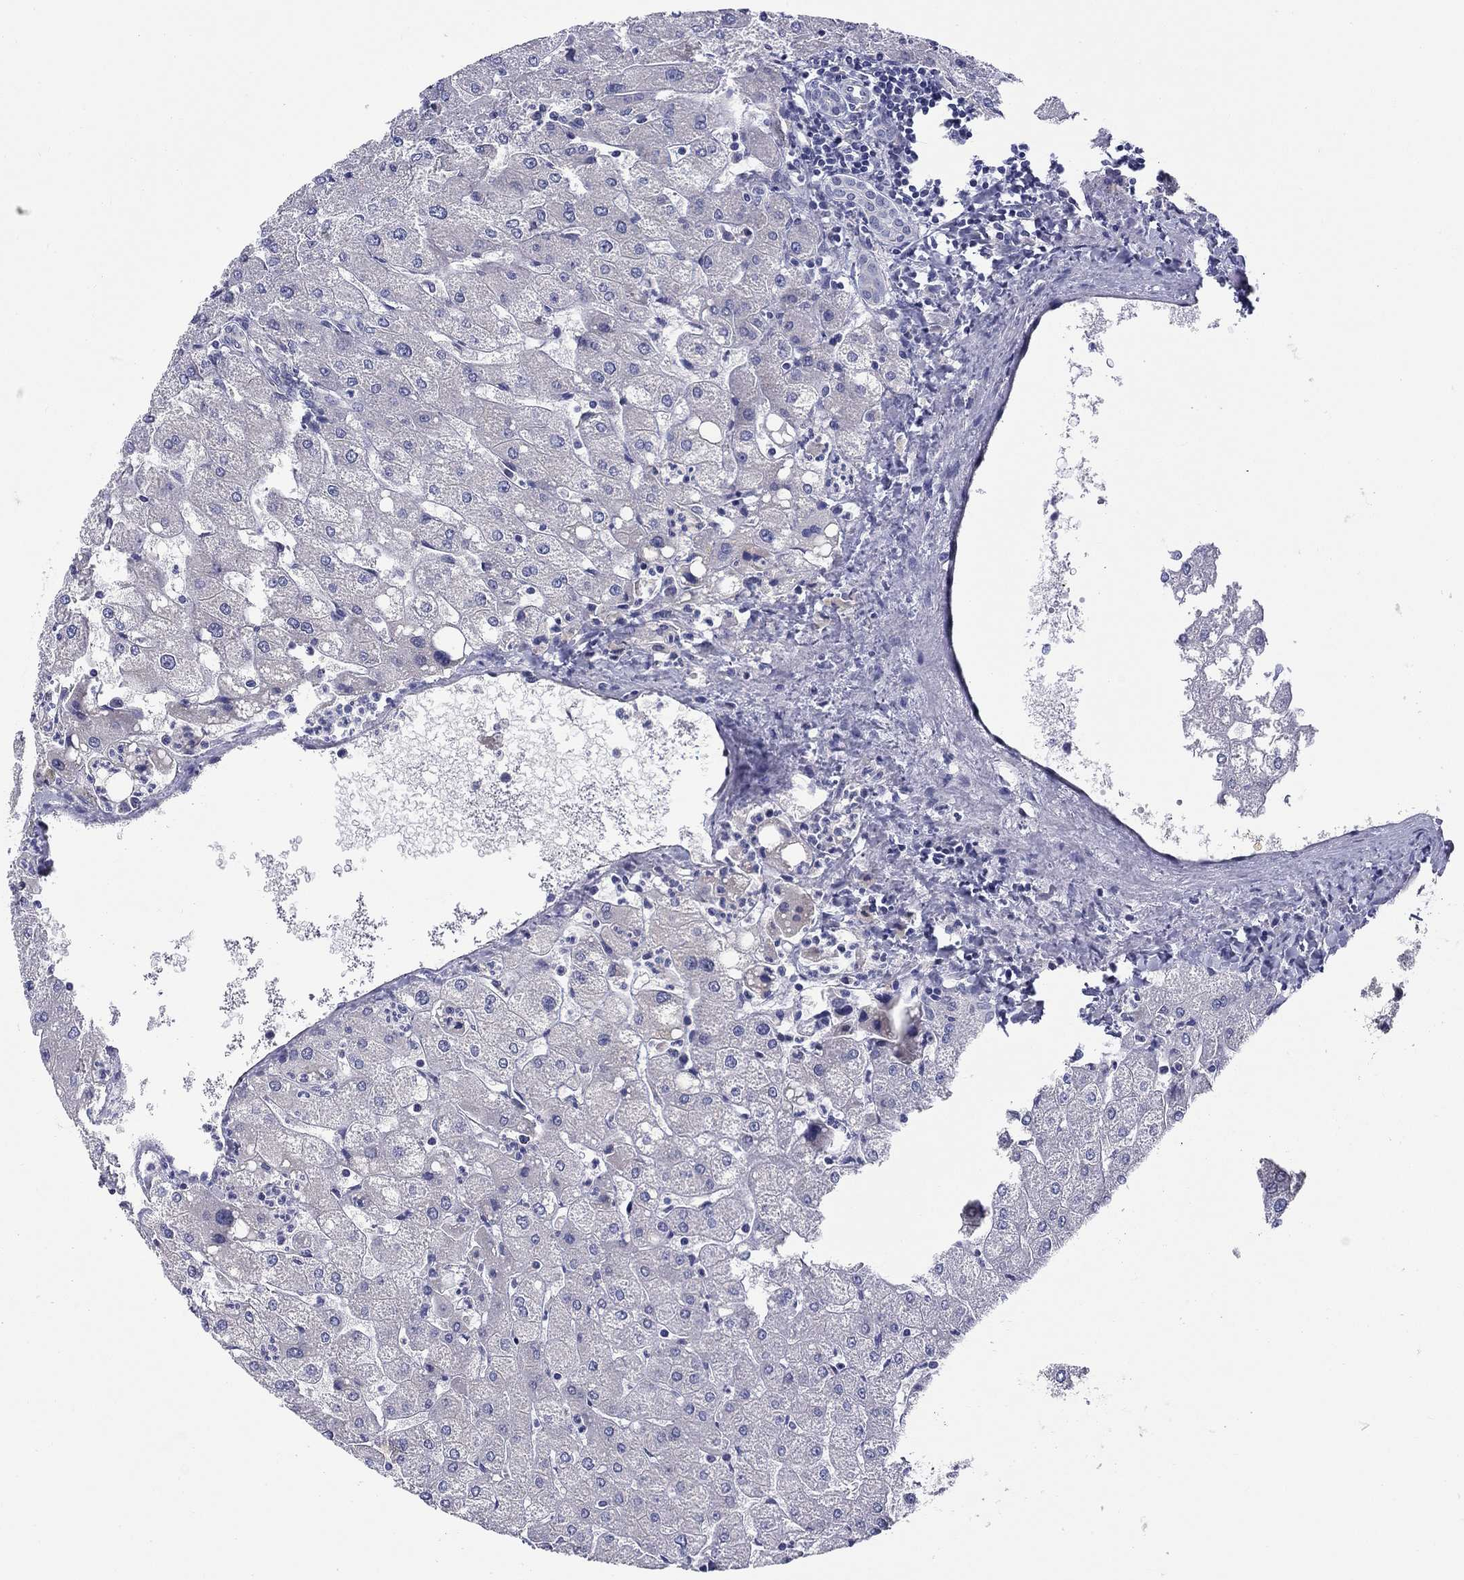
{"staining": {"intensity": "negative", "quantity": "none", "location": "none"}, "tissue": "liver", "cell_type": "Cholangiocytes", "image_type": "normal", "snomed": [{"axis": "morphology", "description": "Normal tissue, NOS"}, {"axis": "topography", "description": "Liver"}], "caption": "Immunohistochemistry of benign human liver demonstrates no staining in cholangiocytes.", "gene": "QRFPR", "patient": {"sex": "male", "age": 67}}